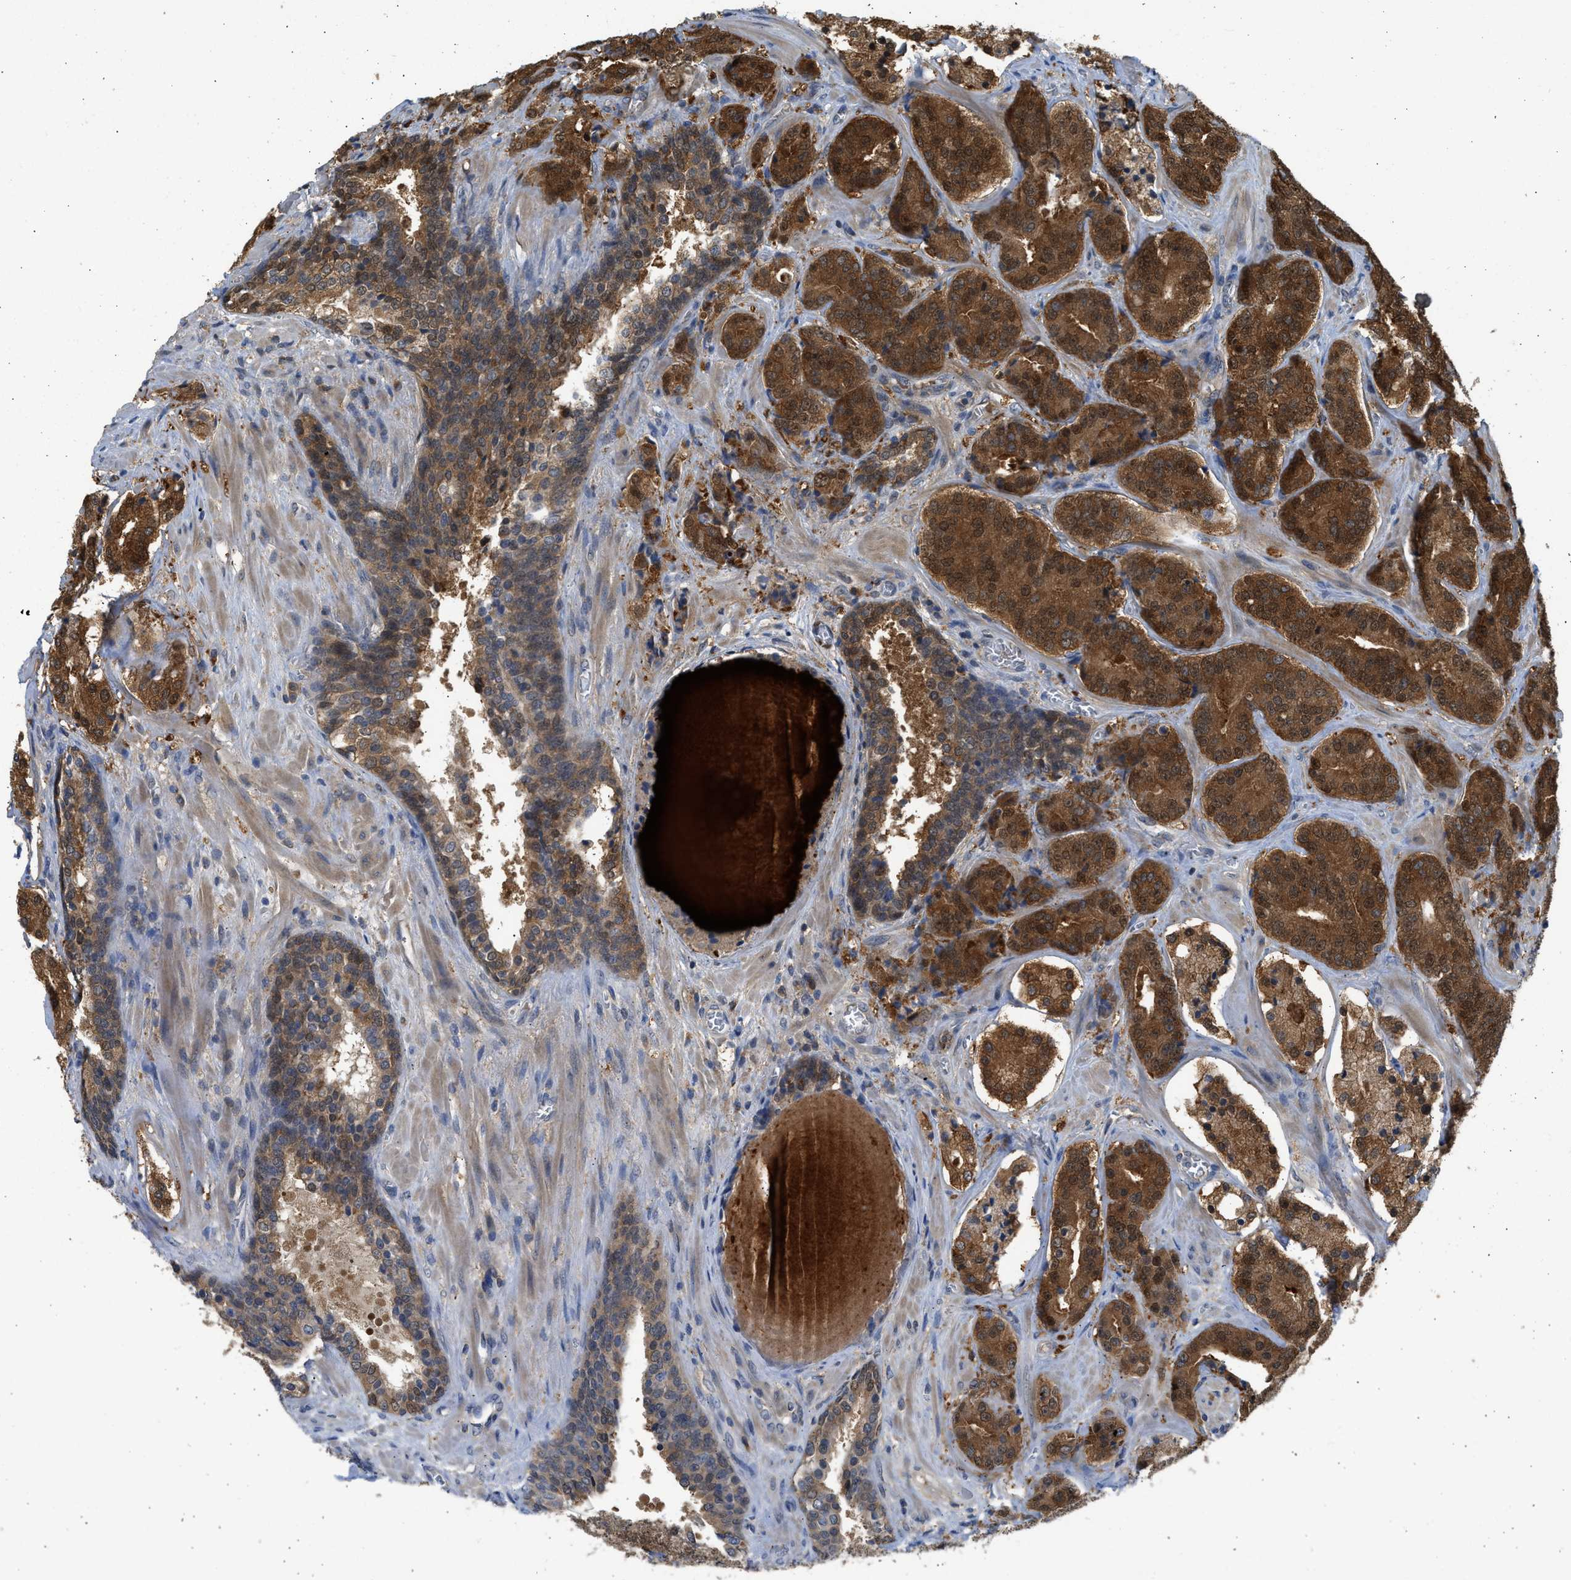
{"staining": {"intensity": "strong", "quantity": ">75%", "location": "cytoplasmic/membranous,nuclear"}, "tissue": "prostate cancer", "cell_type": "Tumor cells", "image_type": "cancer", "snomed": [{"axis": "morphology", "description": "Adenocarcinoma, High grade"}, {"axis": "topography", "description": "Prostate"}], "caption": "Human prostate cancer (high-grade adenocarcinoma) stained with a protein marker shows strong staining in tumor cells.", "gene": "MAPK7", "patient": {"sex": "male", "age": 60}}